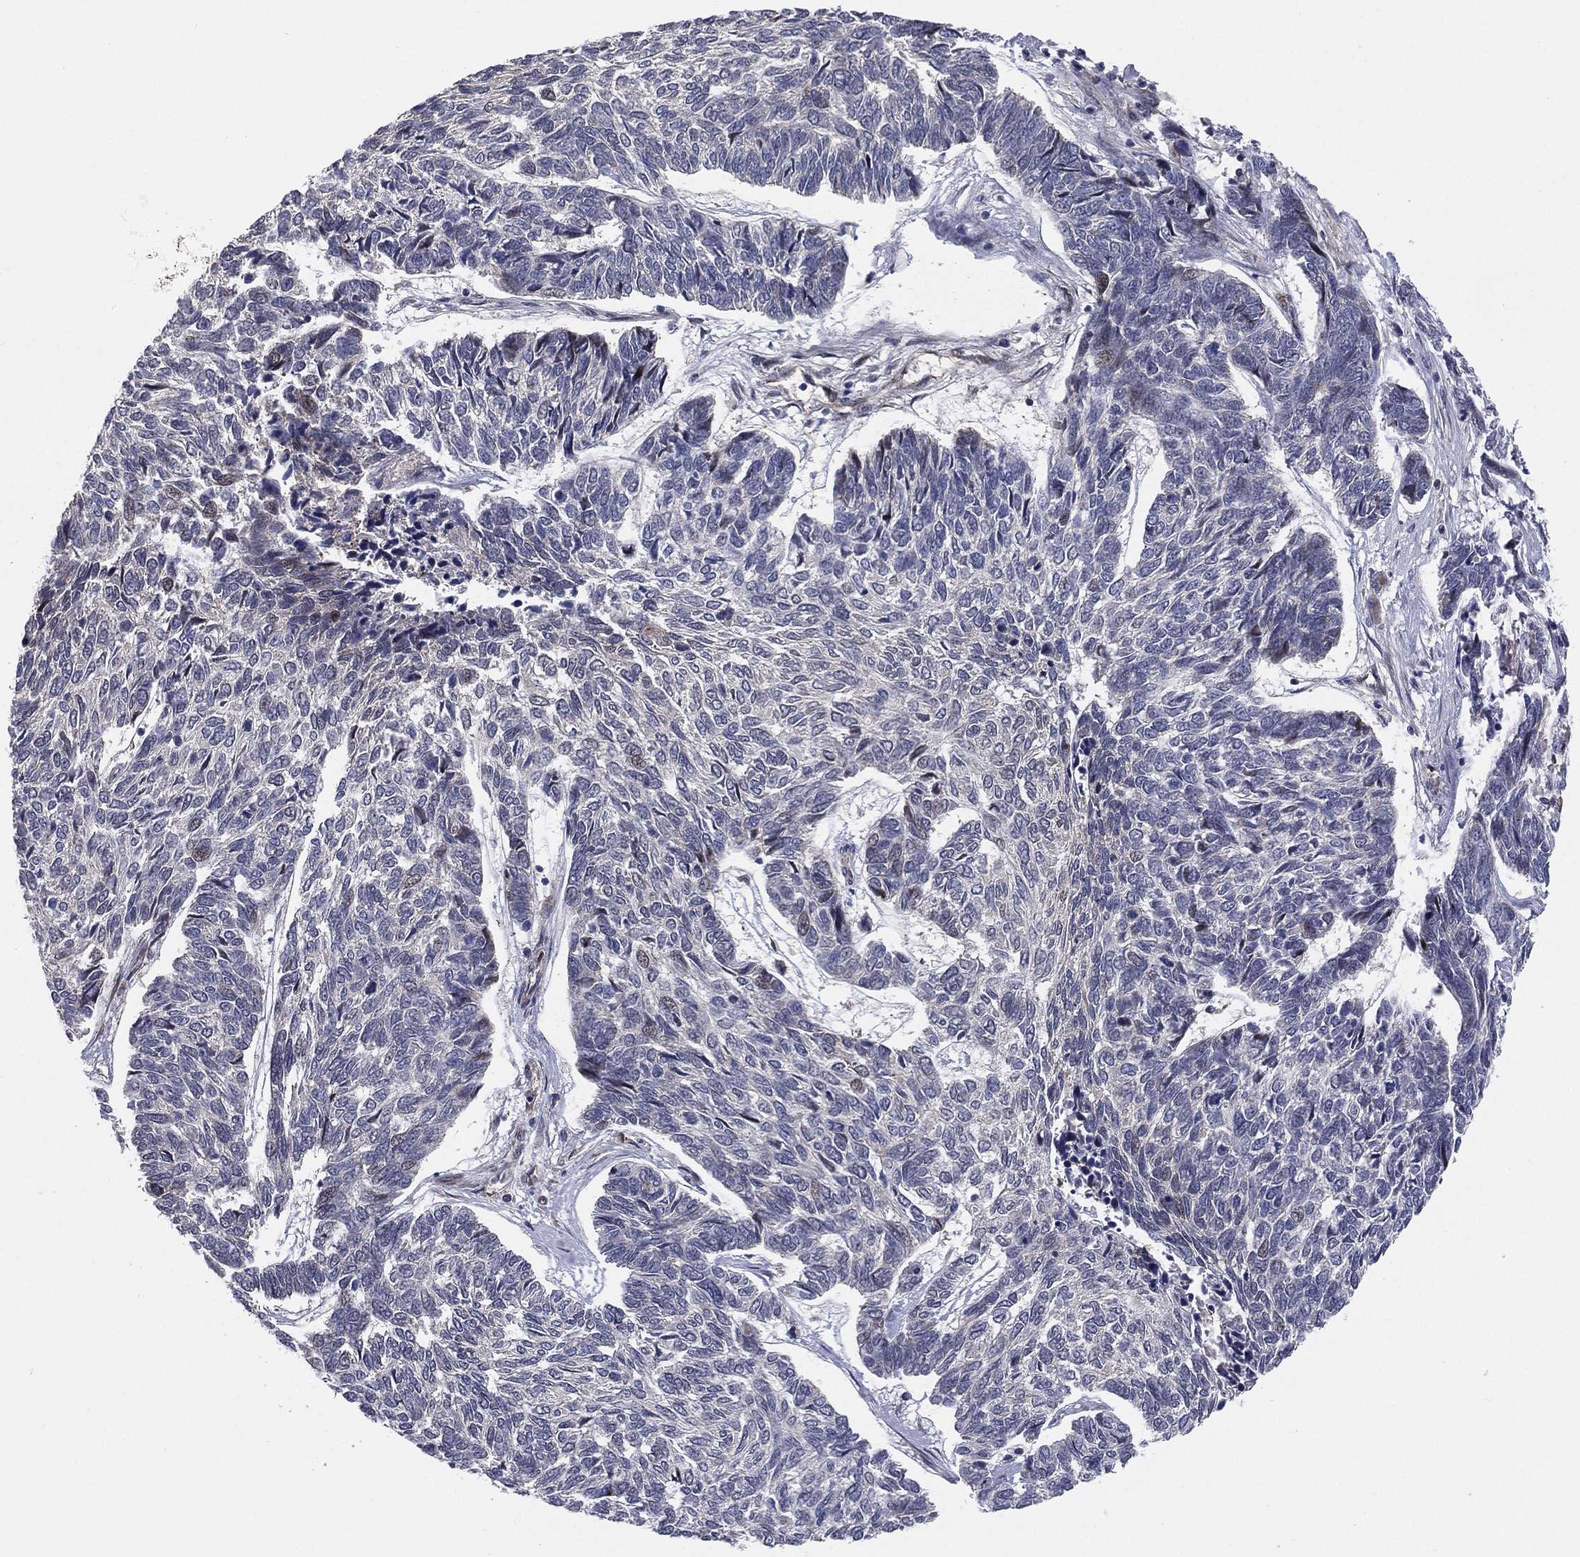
{"staining": {"intensity": "negative", "quantity": "none", "location": "none"}, "tissue": "skin cancer", "cell_type": "Tumor cells", "image_type": "cancer", "snomed": [{"axis": "morphology", "description": "Basal cell carcinoma"}, {"axis": "topography", "description": "Skin"}], "caption": "Immunohistochemical staining of human skin cancer exhibits no significant expression in tumor cells.", "gene": "UTP14A", "patient": {"sex": "female", "age": 65}}